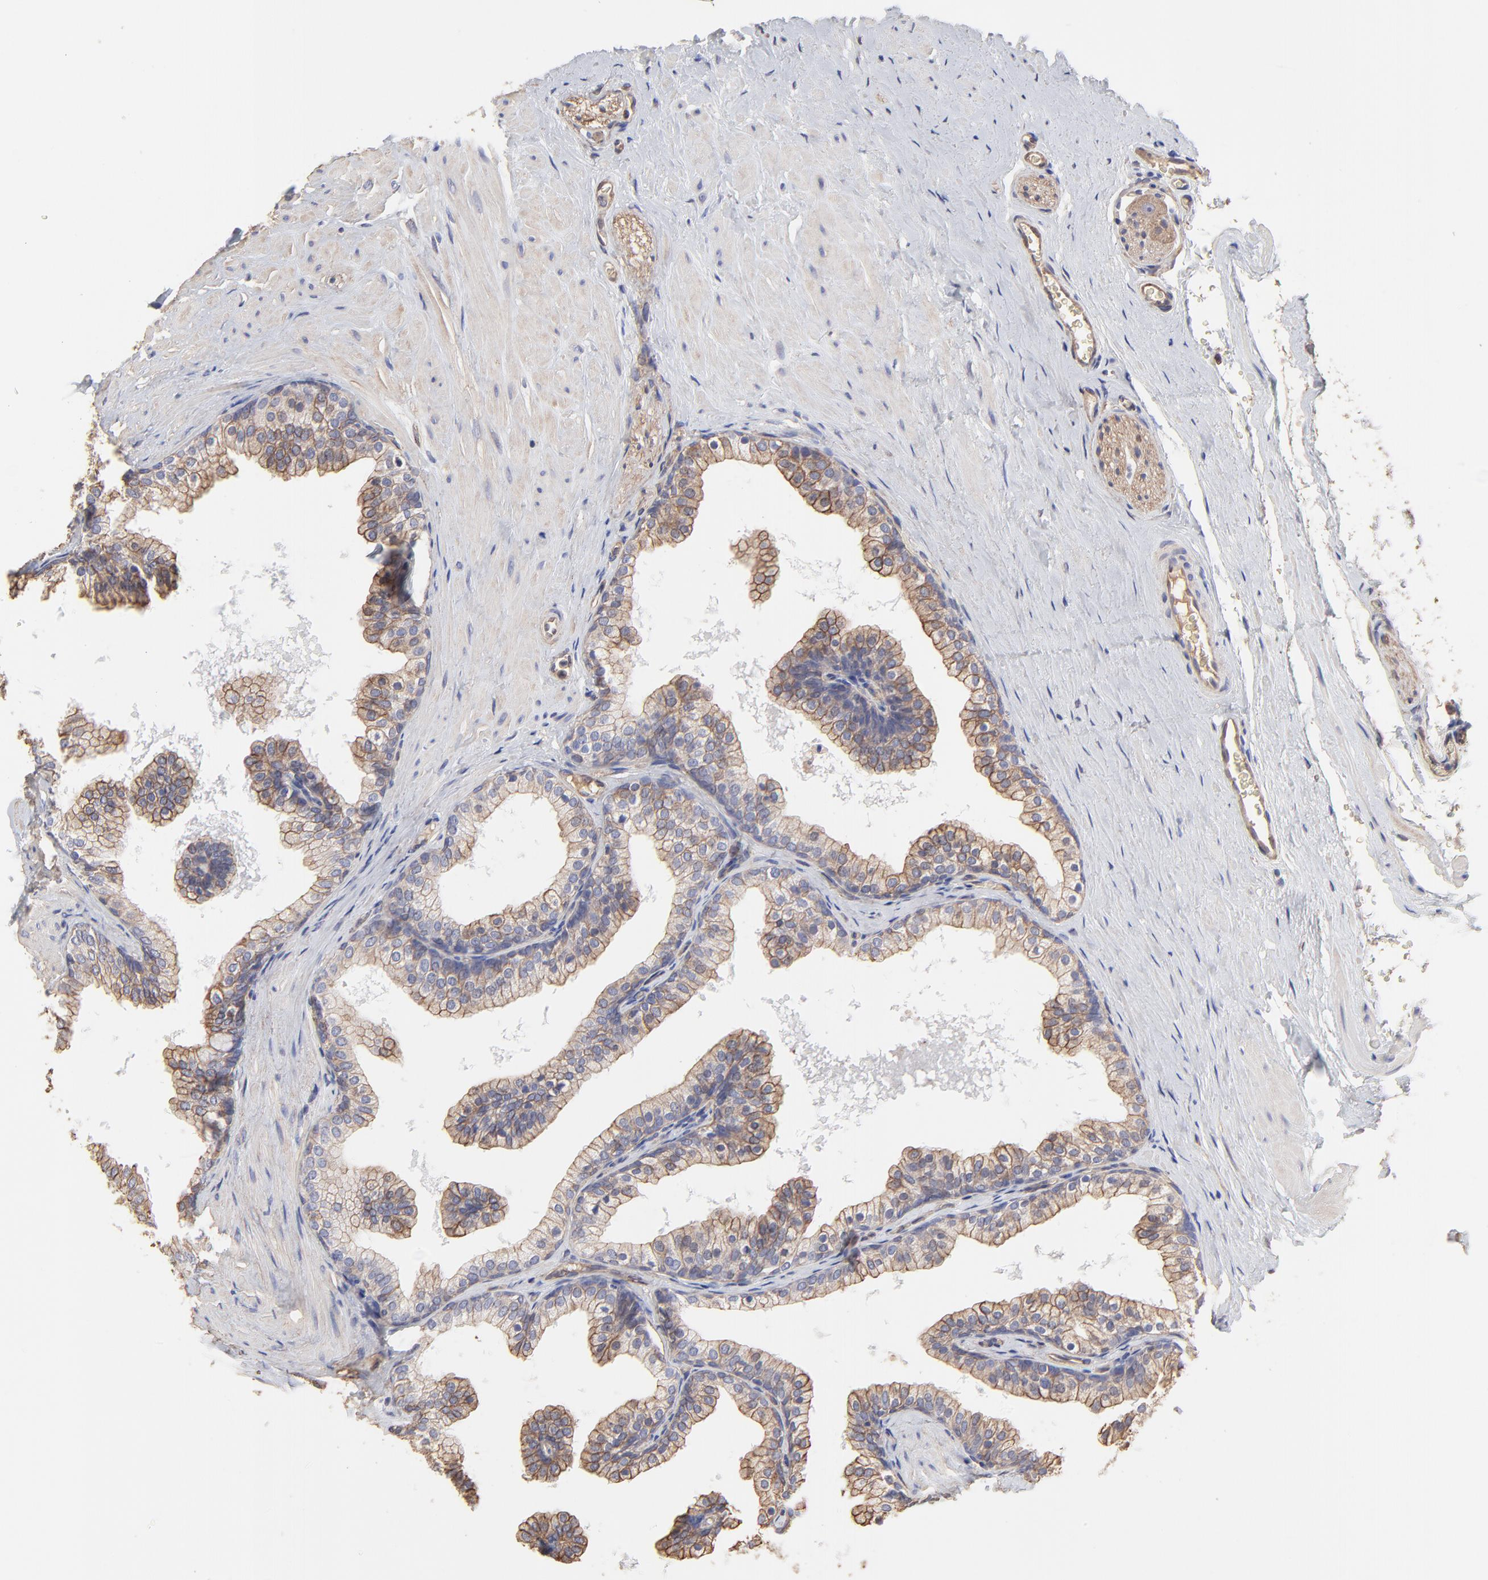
{"staining": {"intensity": "moderate", "quantity": ">75%", "location": "cytoplasmic/membranous"}, "tissue": "prostate", "cell_type": "Glandular cells", "image_type": "normal", "snomed": [{"axis": "morphology", "description": "Normal tissue, NOS"}, {"axis": "topography", "description": "Prostate"}], "caption": "Immunohistochemistry of unremarkable prostate shows medium levels of moderate cytoplasmic/membranous positivity in approximately >75% of glandular cells. Immunohistochemistry (ihc) stains the protein of interest in brown and the nuclei are stained blue.", "gene": "LRCH2", "patient": {"sex": "male", "age": 60}}